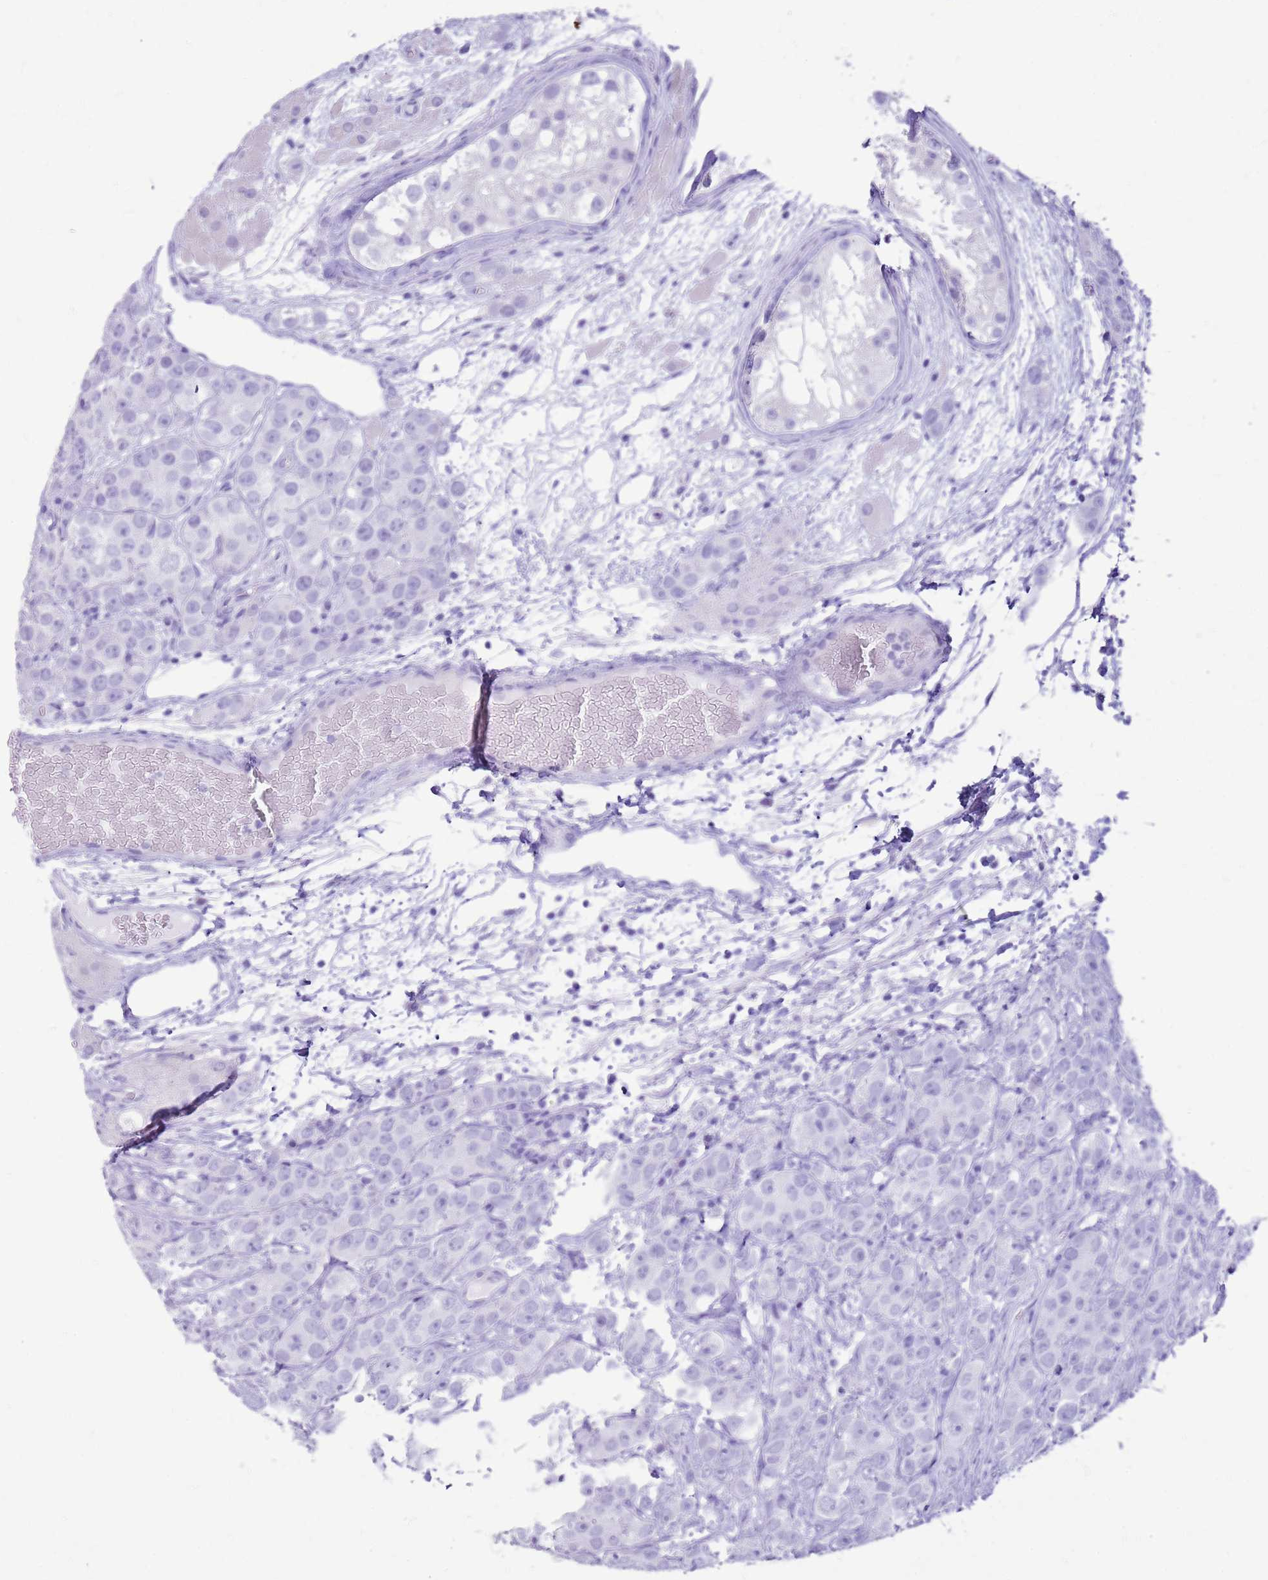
{"staining": {"intensity": "negative", "quantity": "none", "location": "none"}, "tissue": "testis cancer", "cell_type": "Tumor cells", "image_type": "cancer", "snomed": [{"axis": "morphology", "description": "Seminoma, NOS"}, {"axis": "topography", "description": "Testis"}], "caption": "Tumor cells show no significant protein staining in testis cancer (seminoma).", "gene": "CA8", "patient": {"sex": "male", "age": 28}}